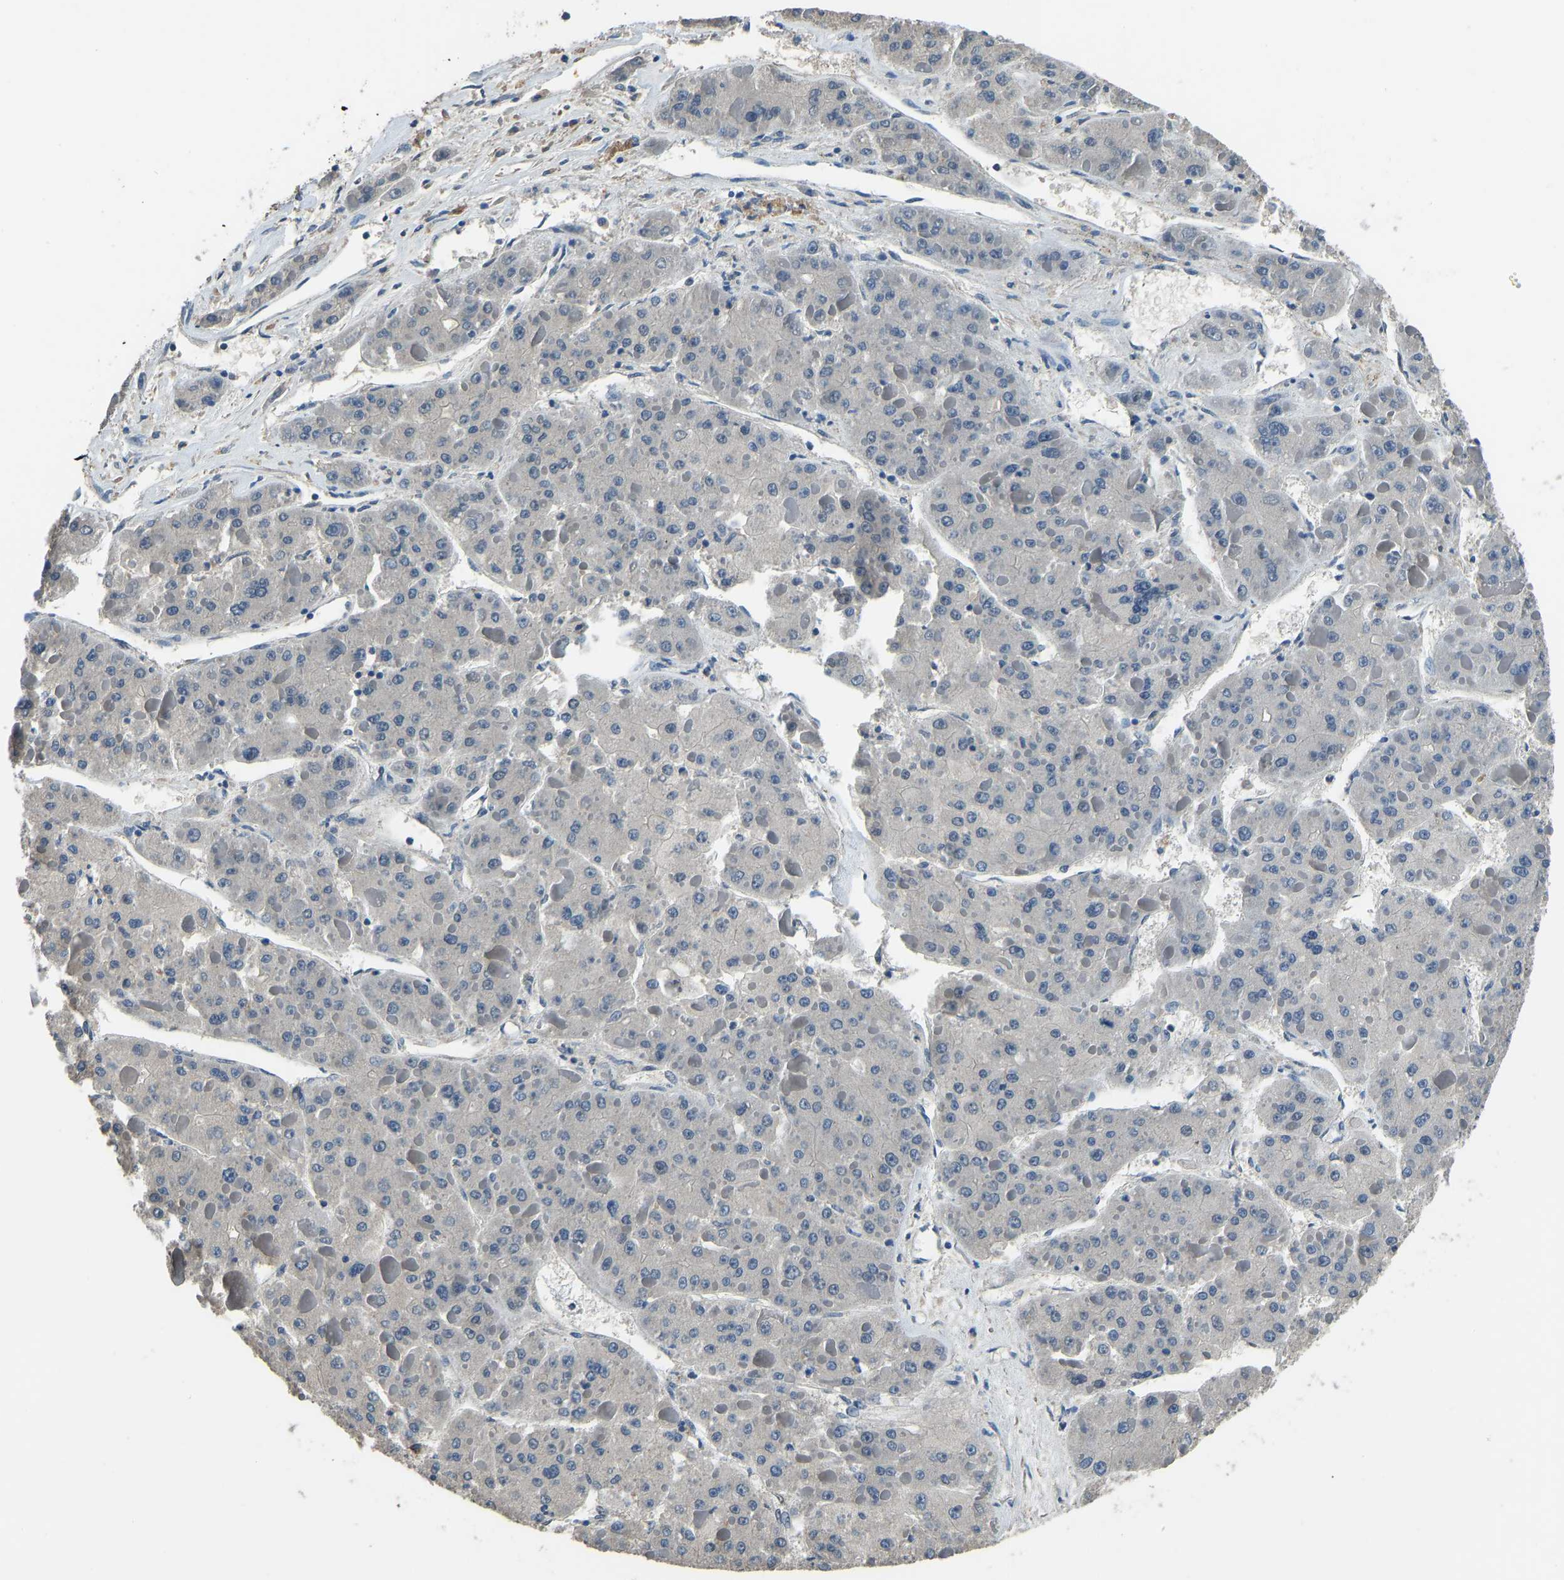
{"staining": {"intensity": "negative", "quantity": "none", "location": "none"}, "tissue": "liver cancer", "cell_type": "Tumor cells", "image_type": "cancer", "snomed": [{"axis": "morphology", "description": "Carcinoma, Hepatocellular, NOS"}, {"axis": "topography", "description": "Liver"}], "caption": "Protein analysis of hepatocellular carcinoma (liver) shows no significant positivity in tumor cells.", "gene": "TOX4", "patient": {"sex": "female", "age": 73}}